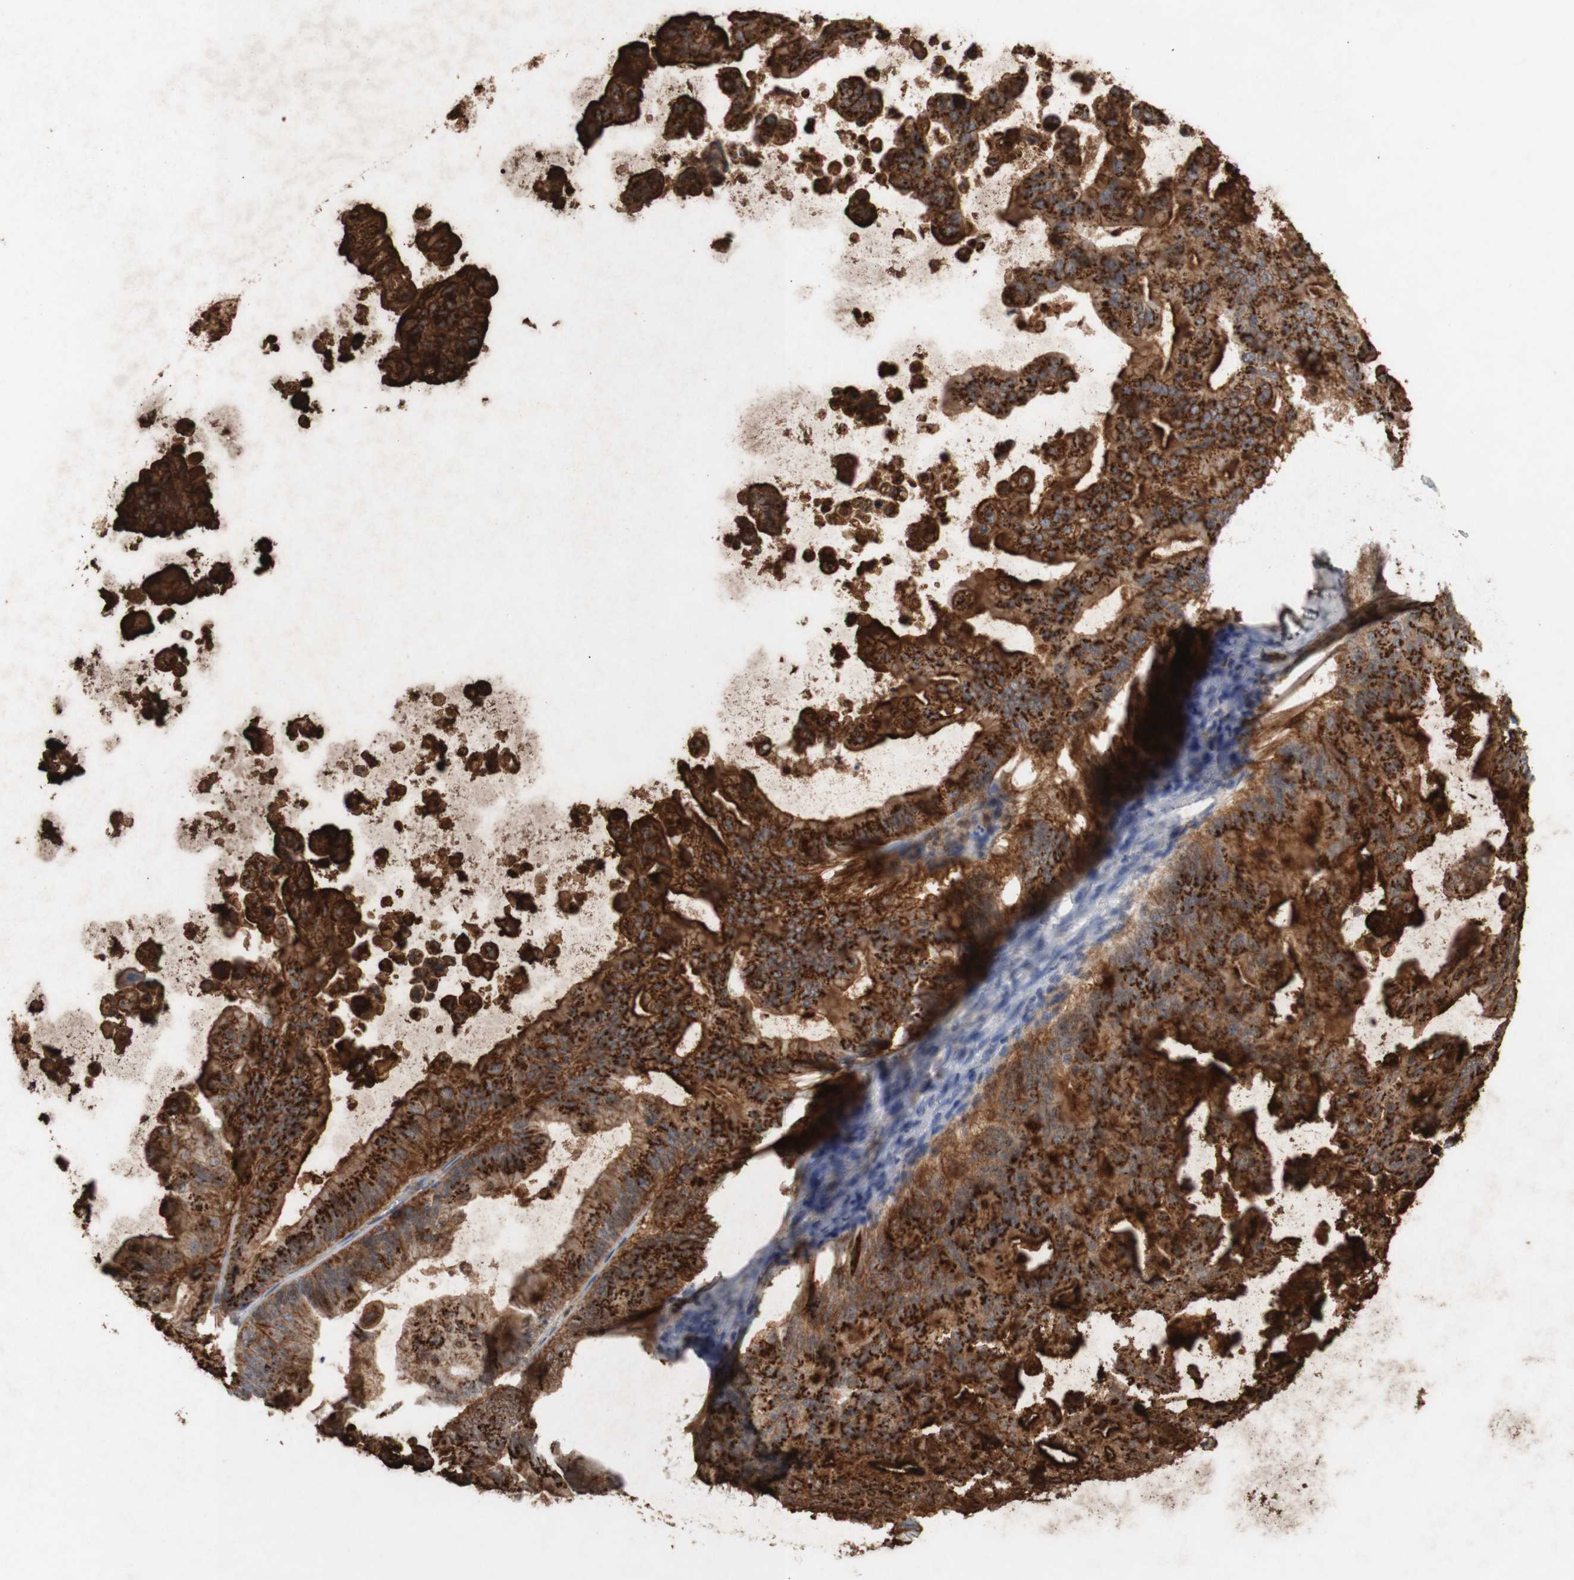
{"staining": {"intensity": "strong", "quantity": ">75%", "location": "cytoplasmic/membranous"}, "tissue": "ovarian cancer", "cell_type": "Tumor cells", "image_type": "cancer", "snomed": [{"axis": "morphology", "description": "Cystadenocarcinoma, mucinous, NOS"}, {"axis": "topography", "description": "Ovary"}], "caption": "This image exhibits immunohistochemistry (IHC) staining of human ovarian cancer (mucinous cystadenocarcinoma), with high strong cytoplasmic/membranous positivity in approximately >75% of tumor cells.", "gene": "ATP2A3", "patient": {"sex": "female", "age": 37}}